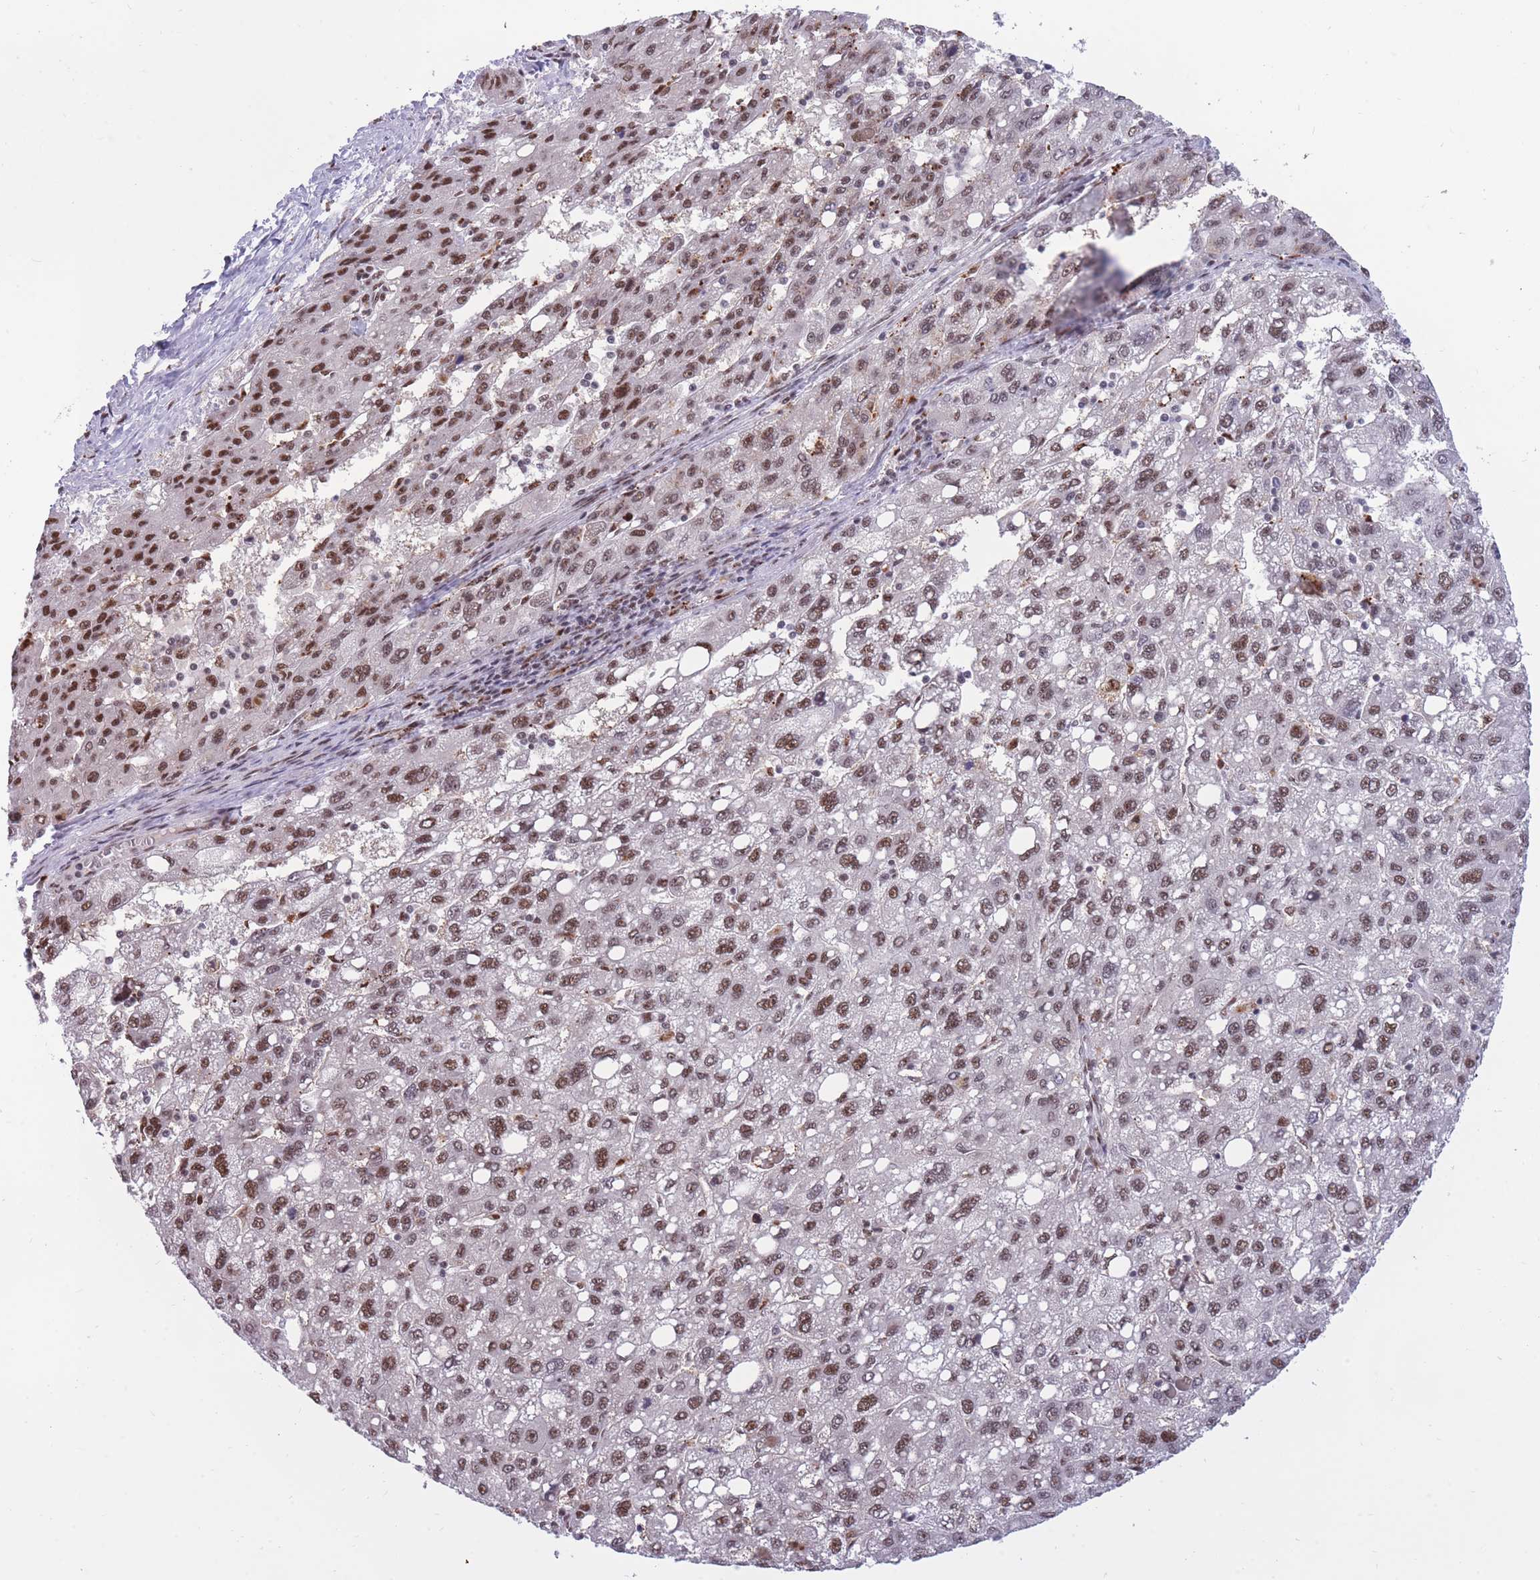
{"staining": {"intensity": "moderate", "quantity": ">75%", "location": "nuclear"}, "tissue": "liver cancer", "cell_type": "Tumor cells", "image_type": "cancer", "snomed": [{"axis": "morphology", "description": "Carcinoma, Hepatocellular, NOS"}, {"axis": "topography", "description": "Liver"}], "caption": "Immunohistochemistry of hepatocellular carcinoma (liver) shows medium levels of moderate nuclear staining in approximately >75% of tumor cells.", "gene": "PRPF19", "patient": {"sex": "female", "age": 82}}